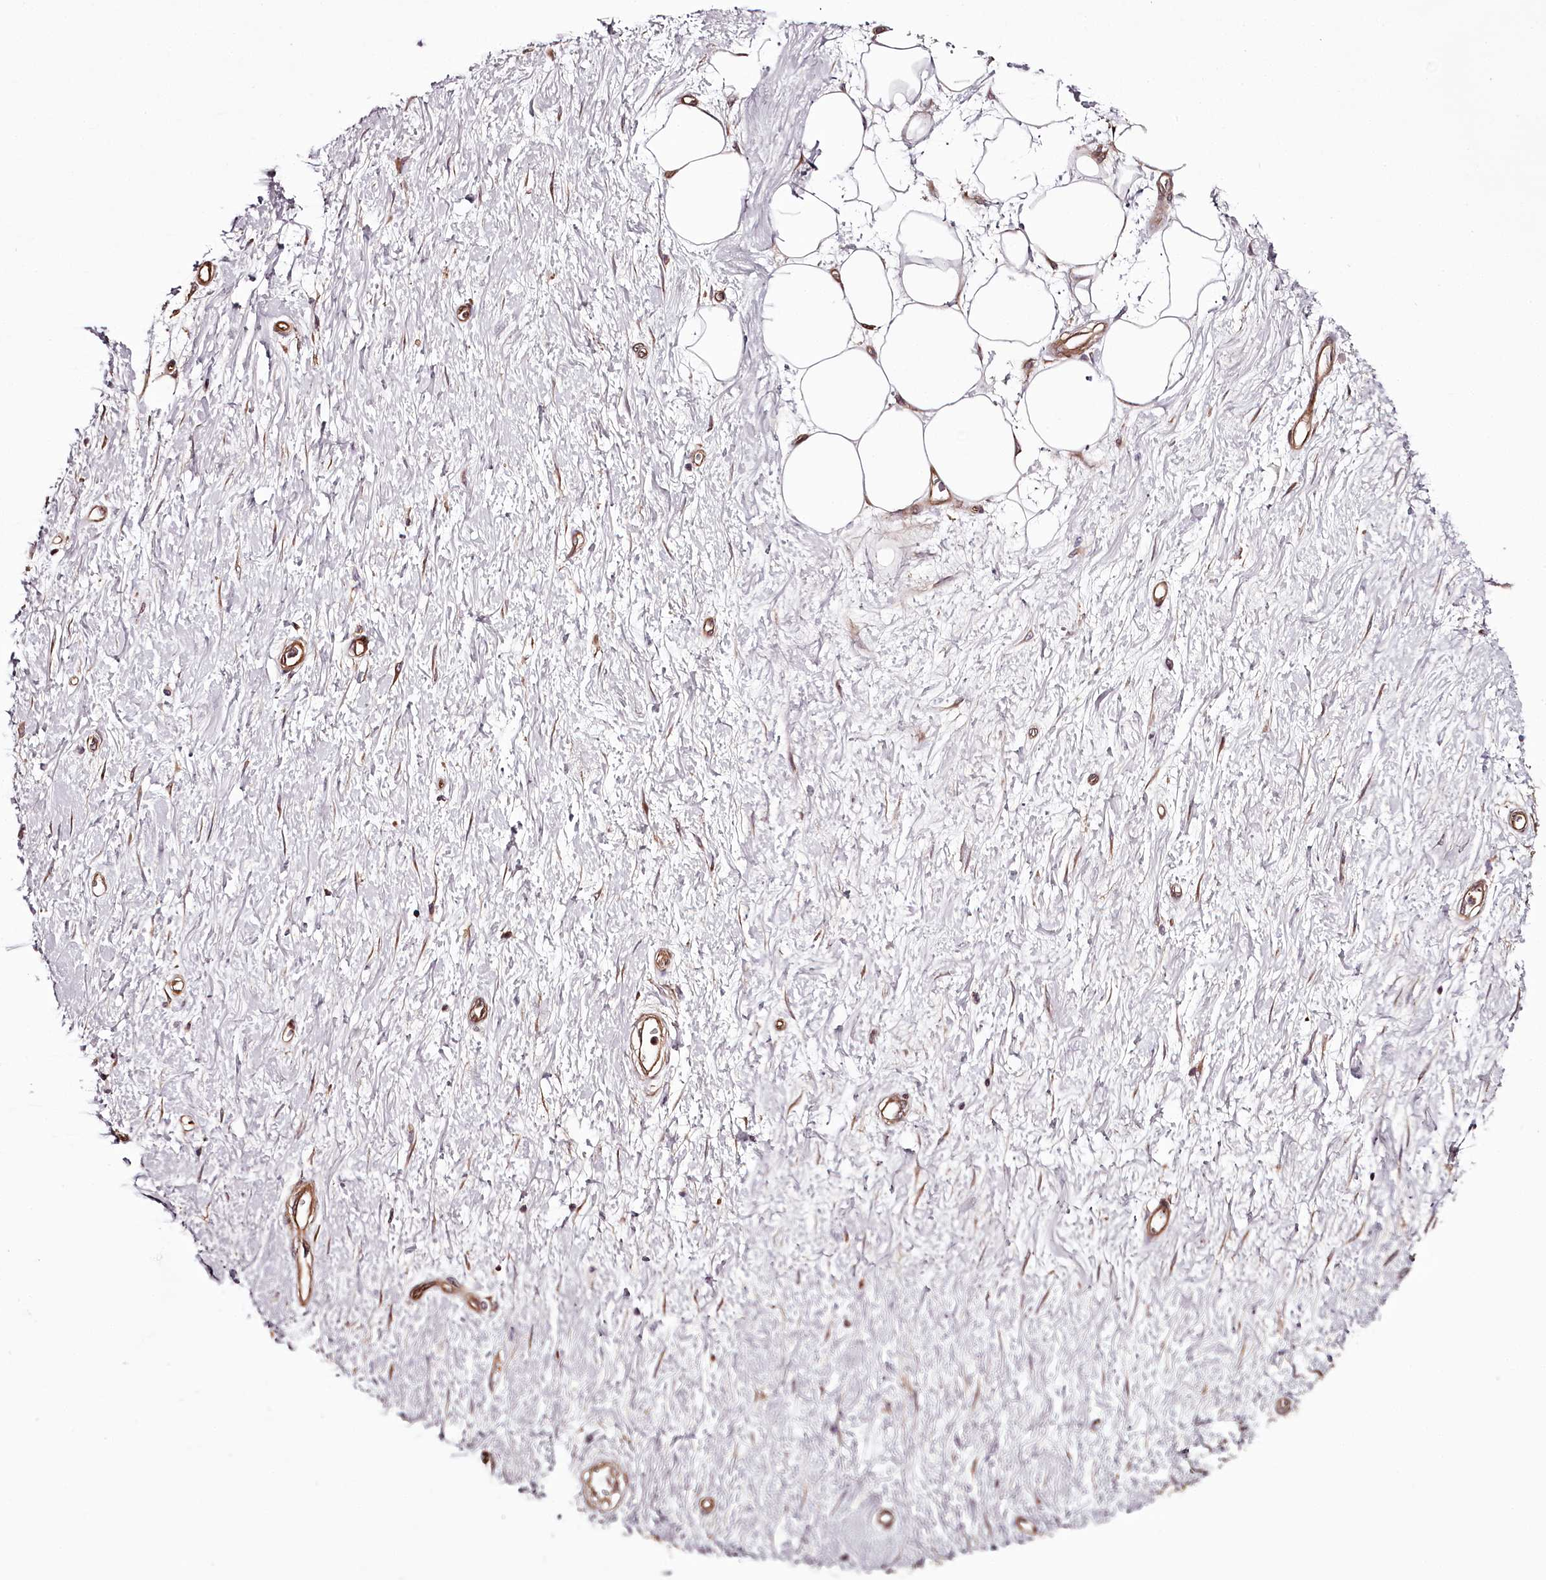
{"staining": {"intensity": "negative", "quantity": "none", "location": "none"}, "tissue": "adipose tissue", "cell_type": "Adipocytes", "image_type": "normal", "snomed": [{"axis": "morphology", "description": "Normal tissue, NOS"}, {"axis": "morphology", "description": "Adenocarcinoma, NOS"}, {"axis": "topography", "description": "Pancreas"}, {"axis": "topography", "description": "Peripheral nerve tissue"}], "caption": "The image displays no significant staining in adipocytes of adipose tissue.", "gene": "TARS1", "patient": {"sex": "male", "age": 59}}